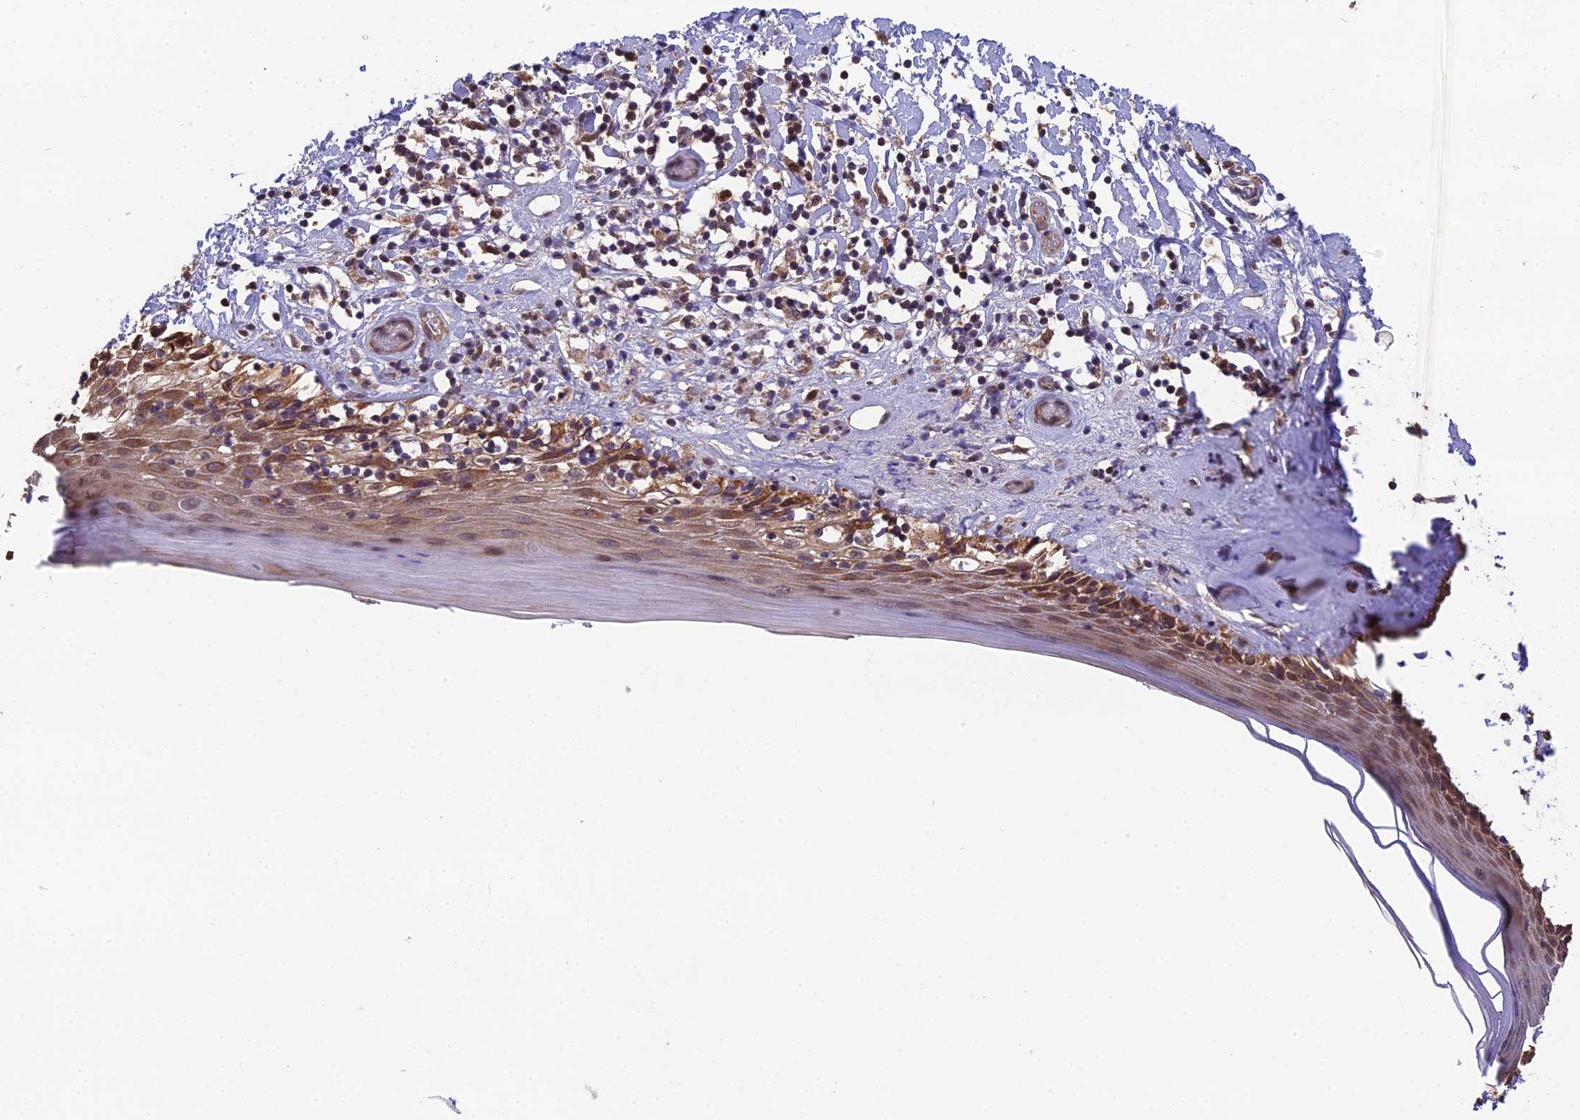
{"staining": {"intensity": "strong", "quantity": "25%-75%", "location": "cytoplasmic/membranous,nuclear"}, "tissue": "skin", "cell_type": "Epidermal cells", "image_type": "normal", "snomed": [{"axis": "morphology", "description": "Normal tissue, NOS"}, {"axis": "topography", "description": "Adipose tissue"}, {"axis": "topography", "description": "Vascular tissue"}, {"axis": "topography", "description": "Vulva"}, {"axis": "topography", "description": "Peripheral nerve tissue"}], "caption": "Human skin stained with a brown dye demonstrates strong cytoplasmic/membranous,nuclear positive positivity in about 25%-75% of epidermal cells.", "gene": "CYP2R1", "patient": {"sex": "female", "age": 86}}